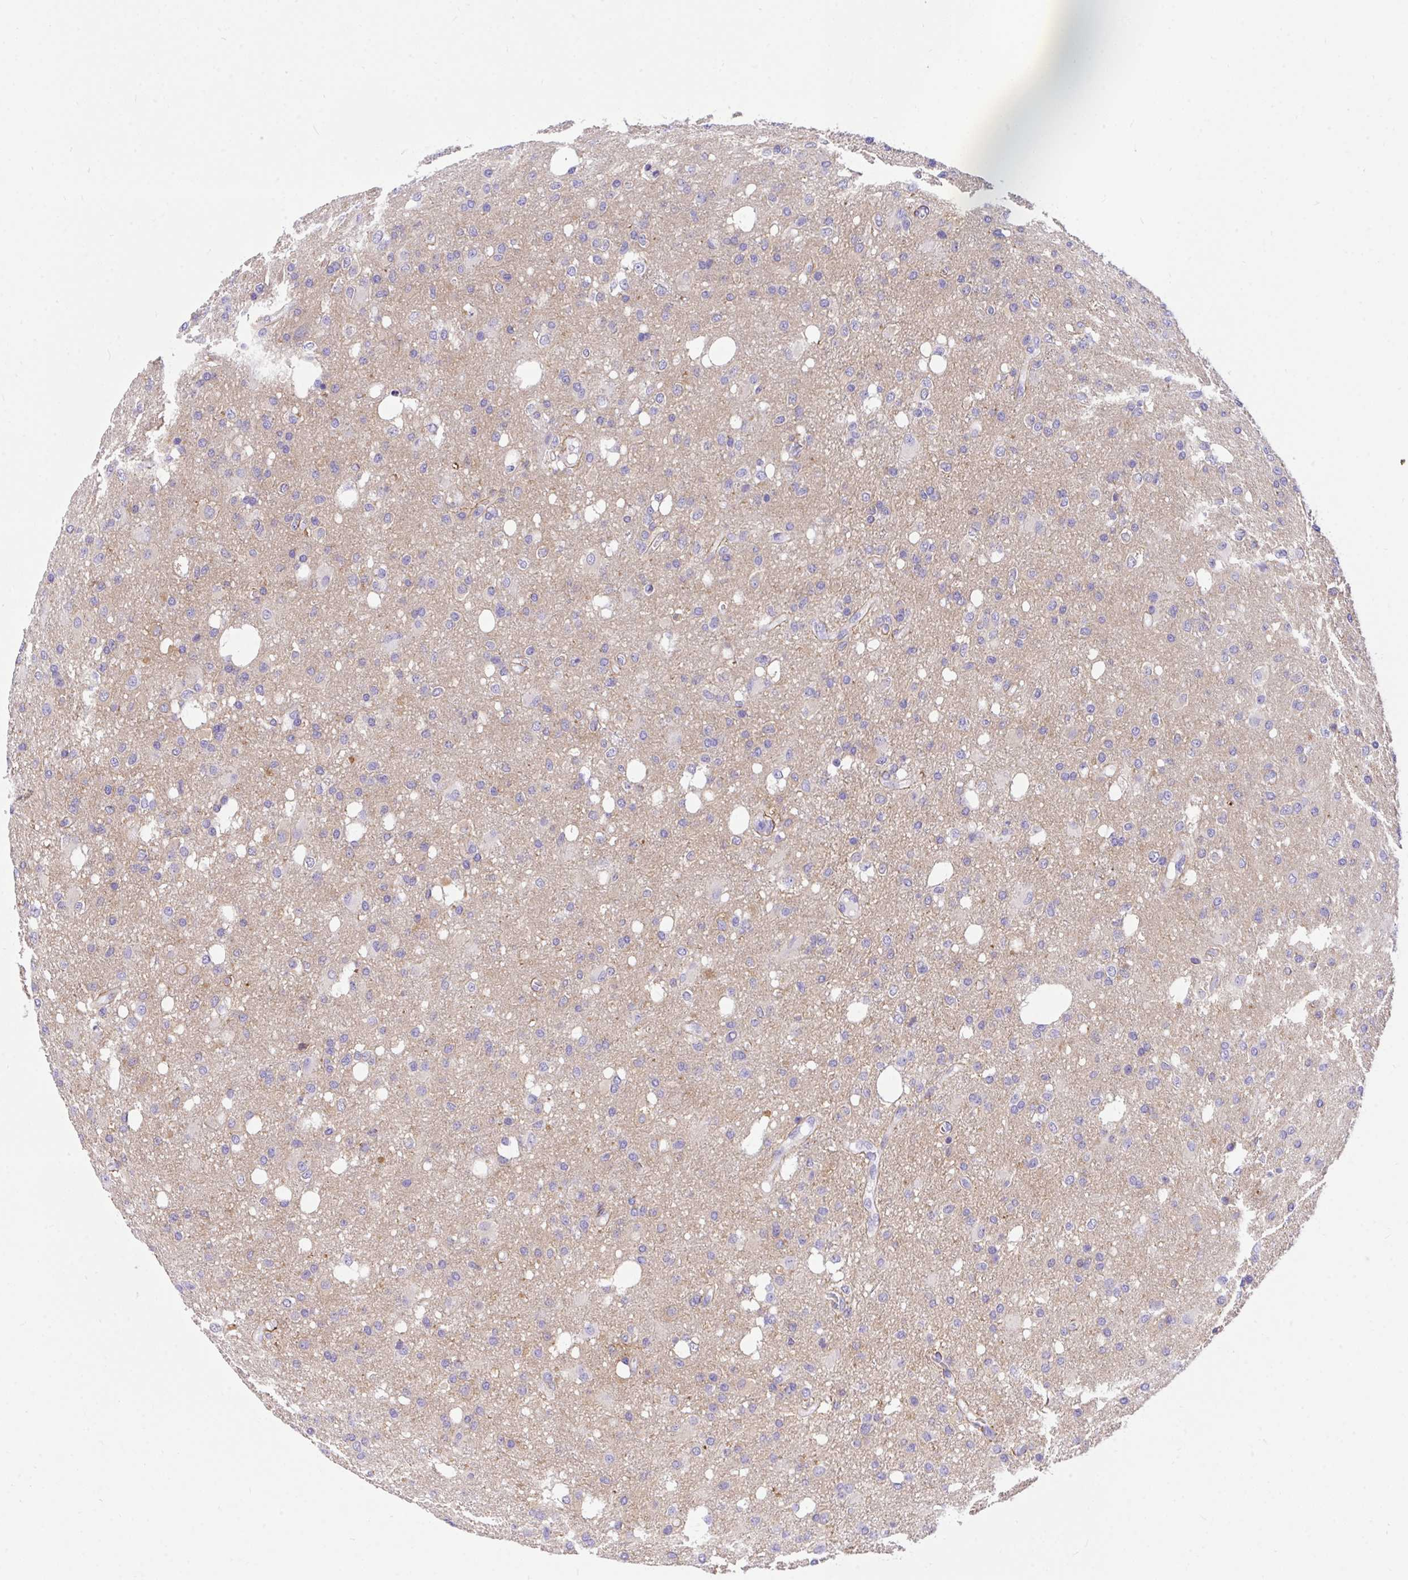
{"staining": {"intensity": "negative", "quantity": "none", "location": "none"}, "tissue": "glioma", "cell_type": "Tumor cells", "image_type": "cancer", "snomed": [{"axis": "morphology", "description": "Glioma, malignant, Low grade"}, {"axis": "topography", "description": "Brain"}], "caption": "This is a micrograph of immunohistochemistry staining of glioma, which shows no staining in tumor cells. (DAB immunohistochemistry (IHC), high magnification).", "gene": "TLN2", "patient": {"sex": "female", "age": 58}}